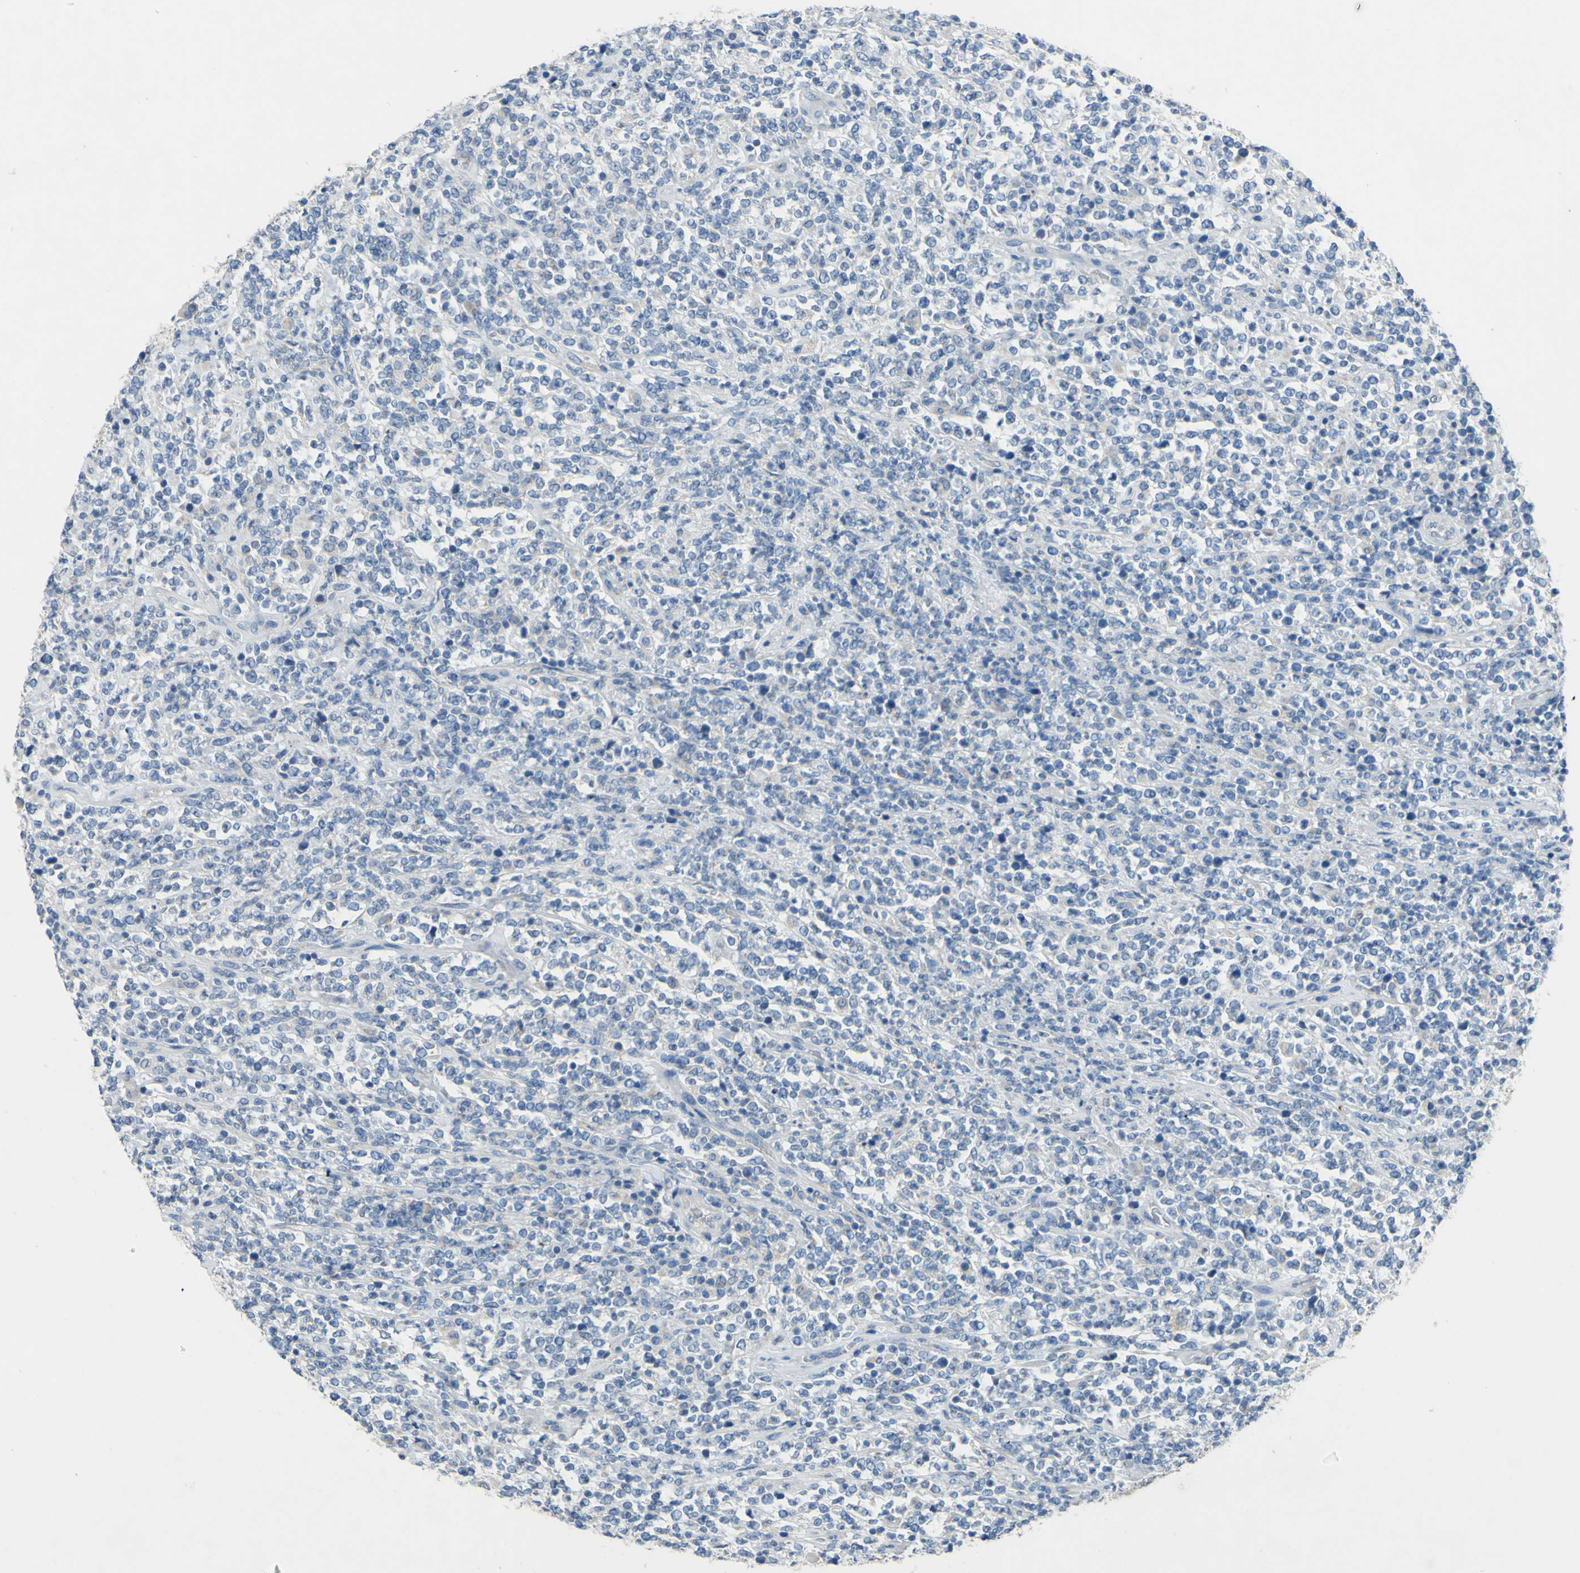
{"staining": {"intensity": "negative", "quantity": "none", "location": "none"}, "tissue": "lymphoma", "cell_type": "Tumor cells", "image_type": "cancer", "snomed": [{"axis": "morphology", "description": "Malignant lymphoma, non-Hodgkin's type, High grade"}, {"axis": "topography", "description": "Soft tissue"}], "caption": "The histopathology image demonstrates no significant staining in tumor cells of lymphoma.", "gene": "CDH10", "patient": {"sex": "male", "age": 18}}